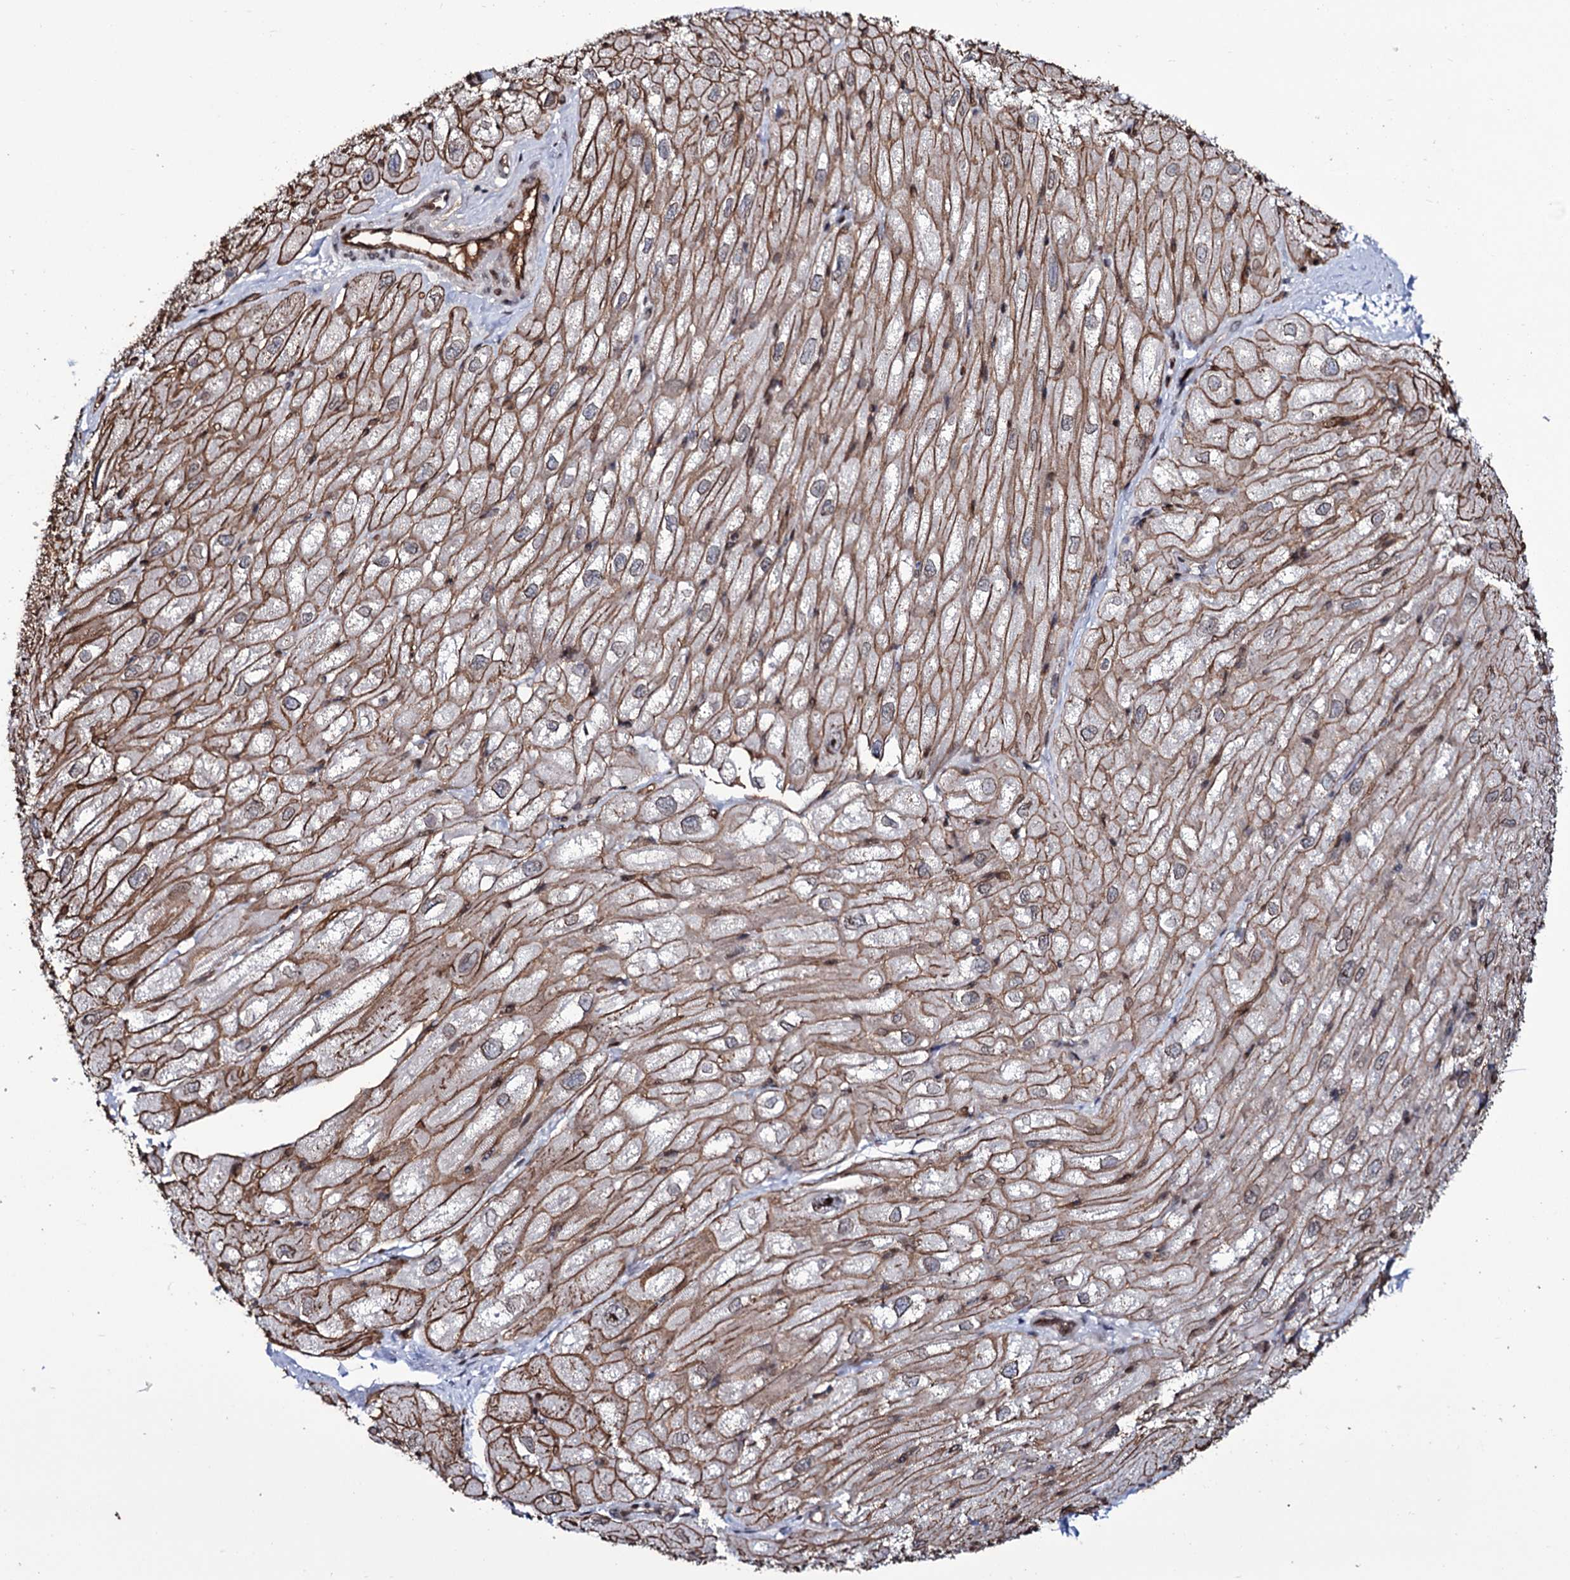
{"staining": {"intensity": "moderate", "quantity": ">75%", "location": "cytoplasmic/membranous"}, "tissue": "heart muscle", "cell_type": "Cardiomyocytes", "image_type": "normal", "snomed": [{"axis": "morphology", "description": "Normal tissue, NOS"}, {"axis": "topography", "description": "Heart"}], "caption": "Approximately >75% of cardiomyocytes in benign heart muscle demonstrate moderate cytoplasmic/membranous protein staining as visualized by brown immunohistochemical staining.", "gene": "ZC3H12C", "patient": {"sex": "male", "age": 50}}